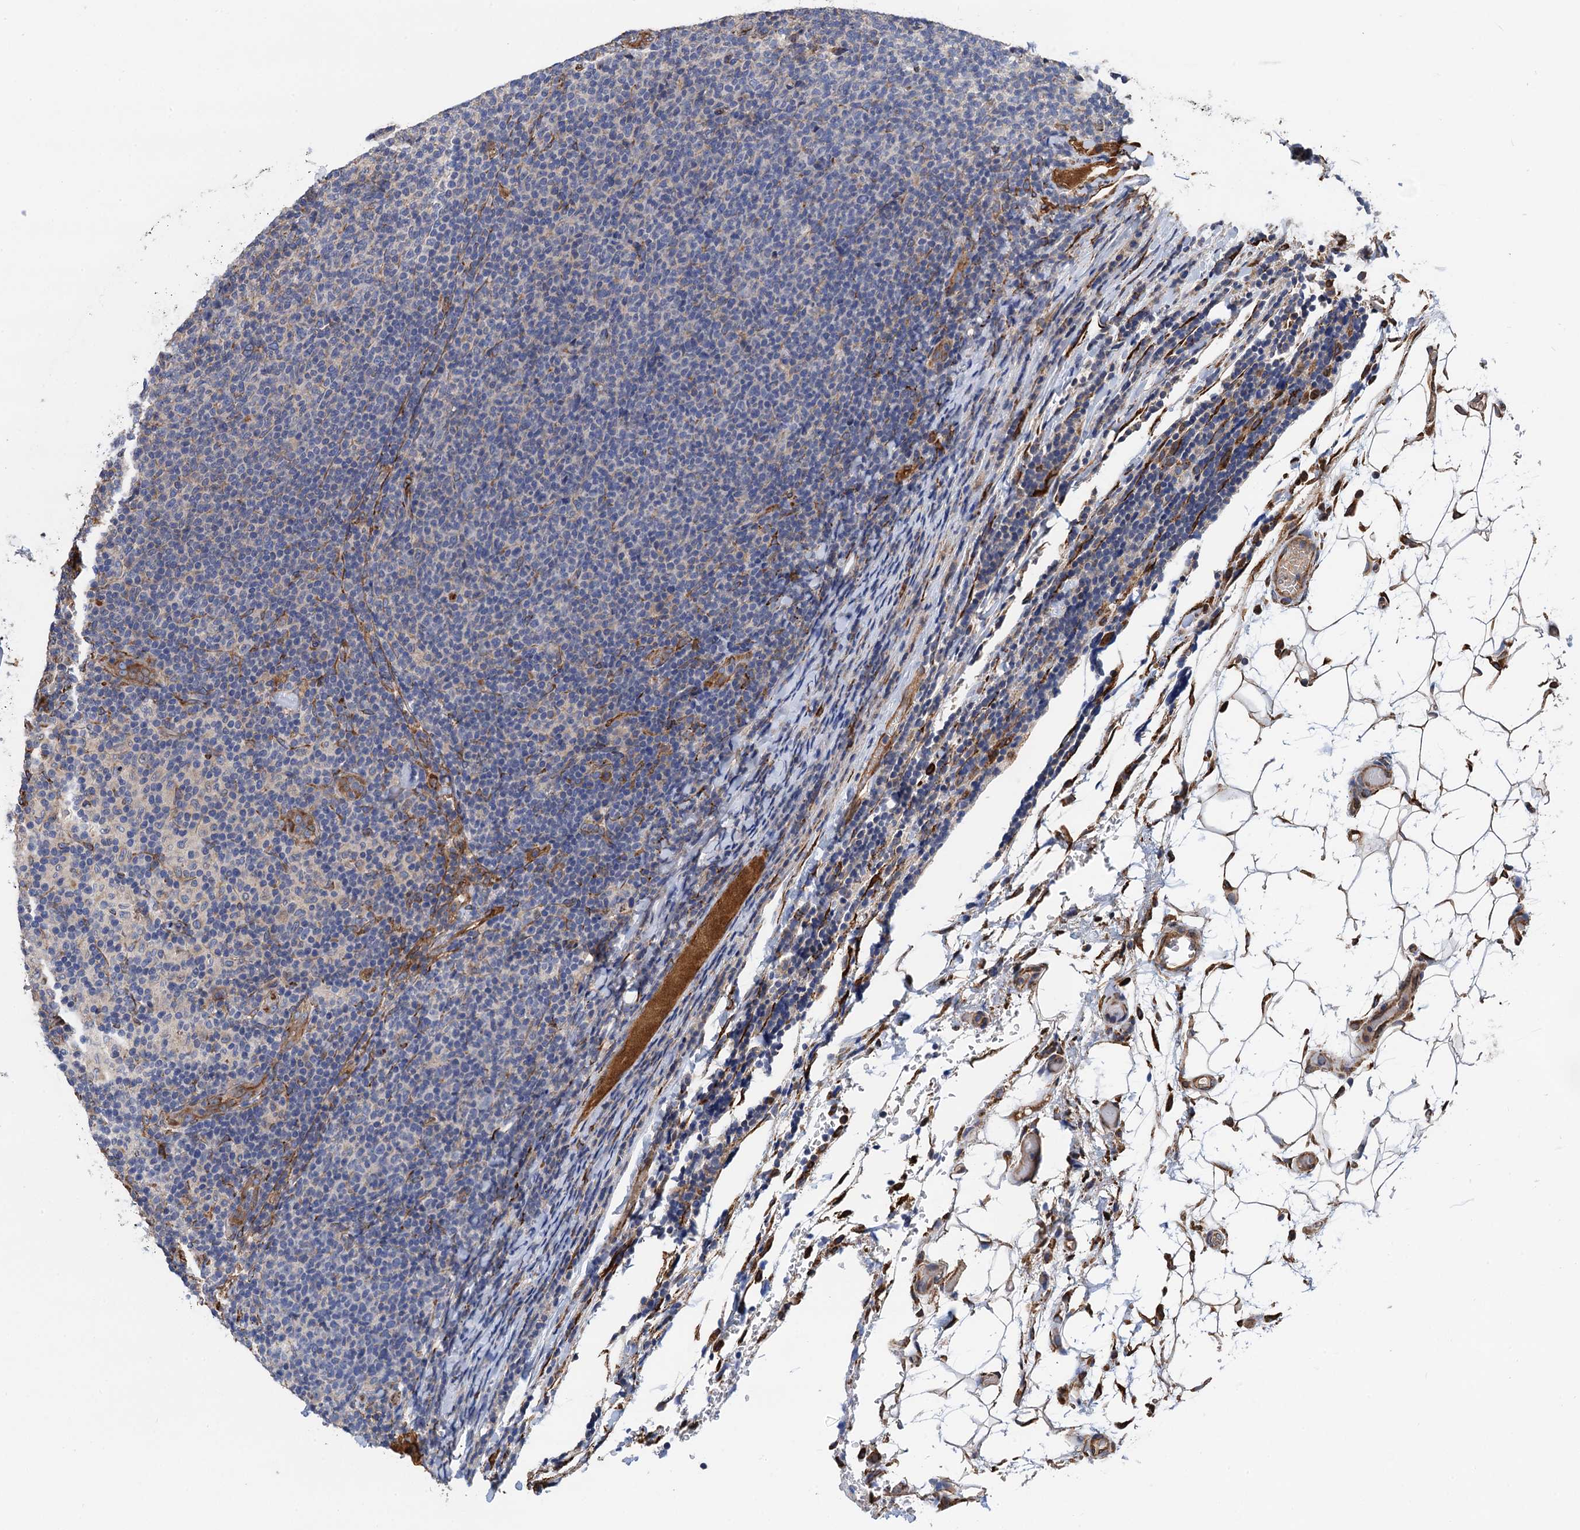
{"staining": {"intensity": "negative", "quantity": "none", "location": "none"}, "tissue": "lymphoma", "cell_type": "Tumor cells", "image_type": "cancer", "snomed": [{"axis": "morphology", "description": "Malignant lymphoma, non-Hodgkin's type, Low grade"}, {"axis": "topography", "description": "Lymph node"}], "caption": "Photomicrograph shows no significant protein expression in tumor cells of low-grade malignant lymphoma, non-Hodgkin's type.", "gene": "CNNM1", "patient": {"sex": "male", "age": 66}}